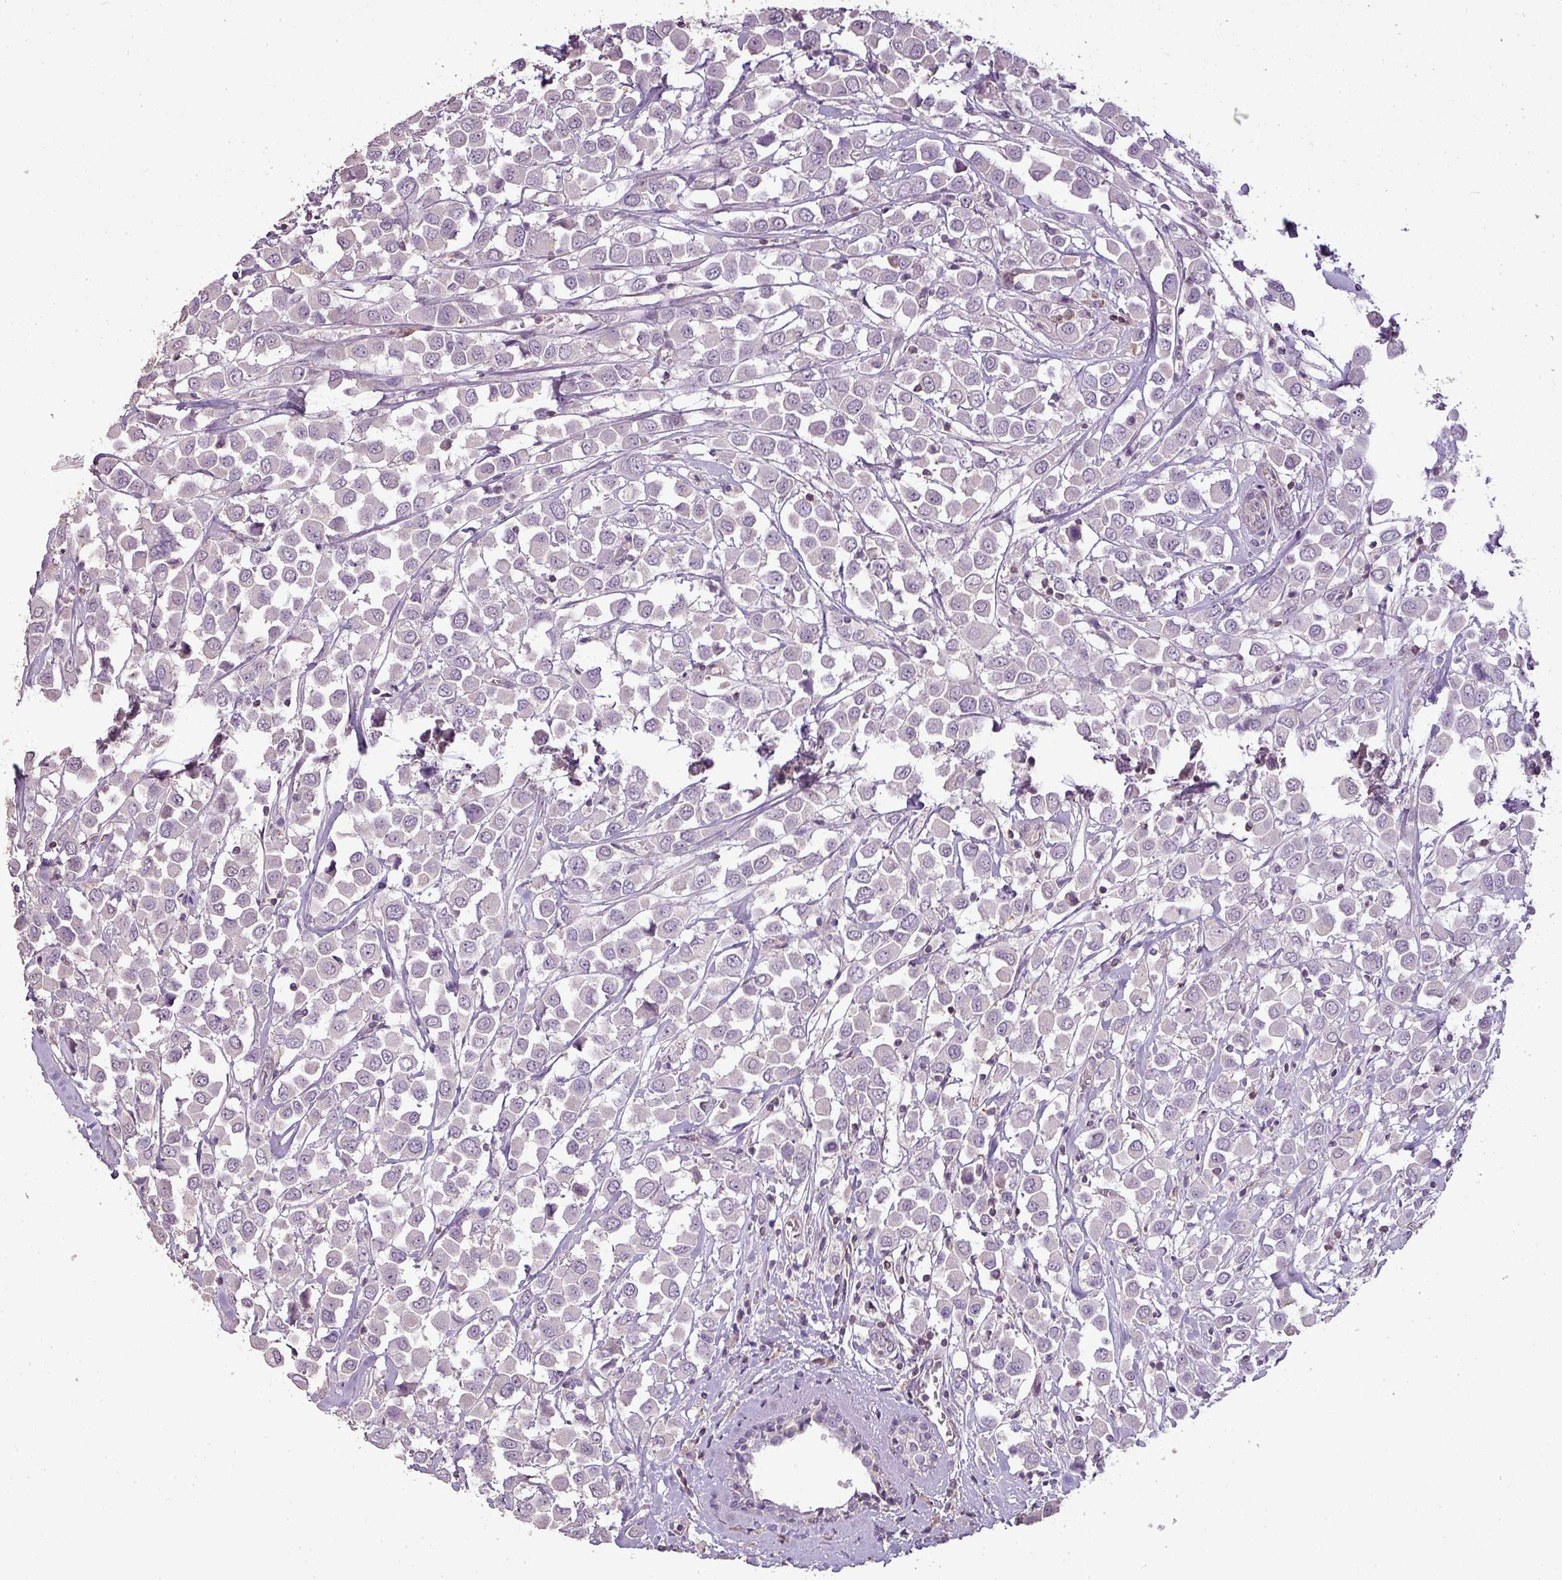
{"staining": {"intensity": "negative", "quantity": "none", "location": "none"}, "tissue": "breast cancer", "cell_type": "Tumor cells", "image_type": "cancer", "snomed": [{"axis": "morphology", "description": "Duct carcinoma"}, {"axis": "topography", "description": "Breast"}], "caption": "Protein analysis of intraductal carcinoma (breast) shows no significant expression in tumor cells.", "gene": "LY9", "patient": {"sex": "female", "age": 61}}